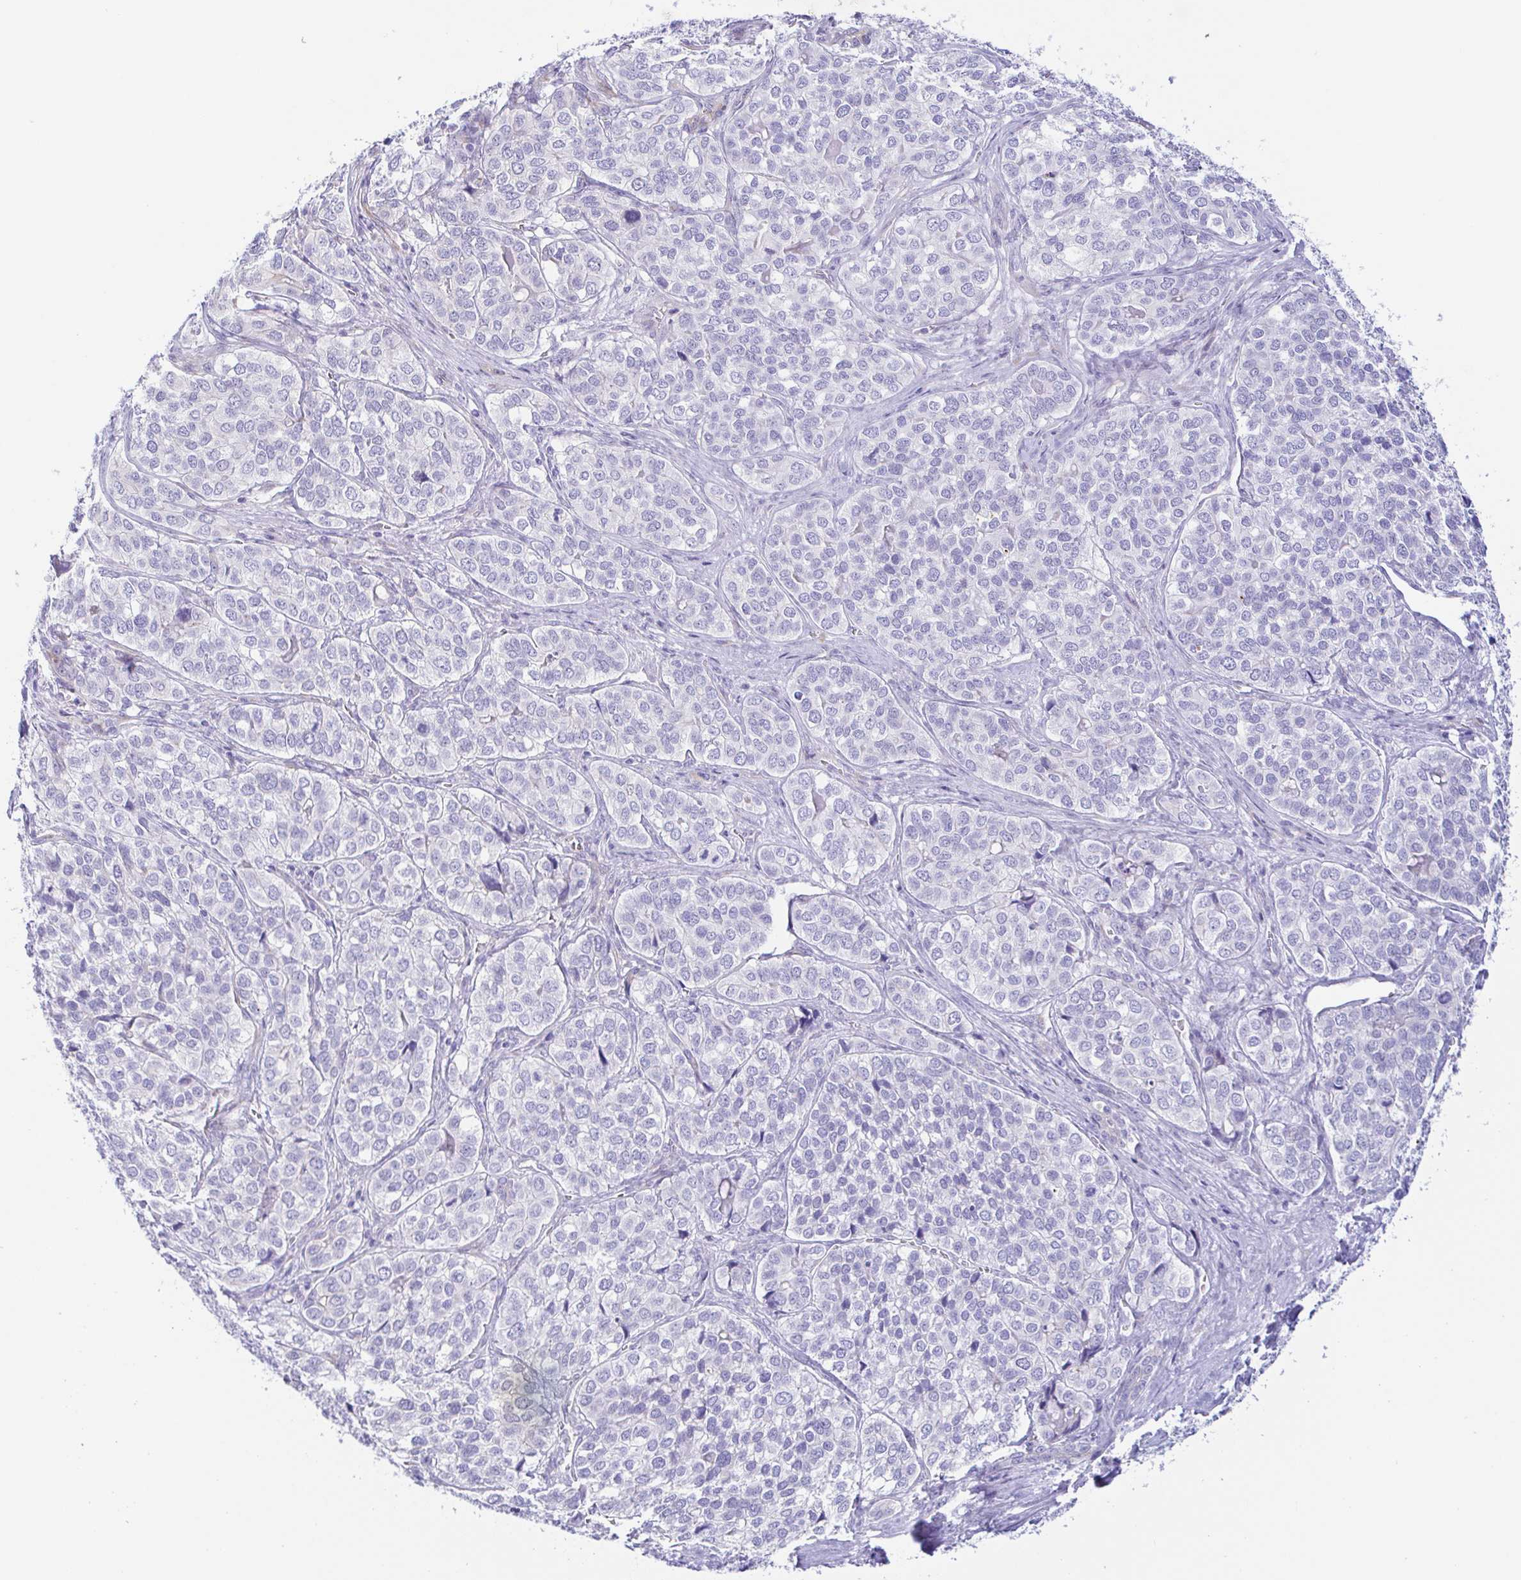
{"staining": {"intensity": "negative", "quantity": "none", "location": "none"}, "tissue": "liver cancer", "cell_type": "Tumor cells", "image_type": "cancer", "snomed": [{"axis": "morphology", "description": "Cholangiocarcinoma"}, {"axis": "topography", "description": "Liver"}], "caption": "Immunohistochemistry (IHC) photomicrograph of neoplastic tissue: liver cancer stained with DAB (3,3'-diaminobenzidine) demonstrates no significant protein staining in tumor cells. (Brightfield microscopy of DAB IHC at high magnification).", "gene": "PINLYP", "patient": {"sex": "male", "age": 56}}